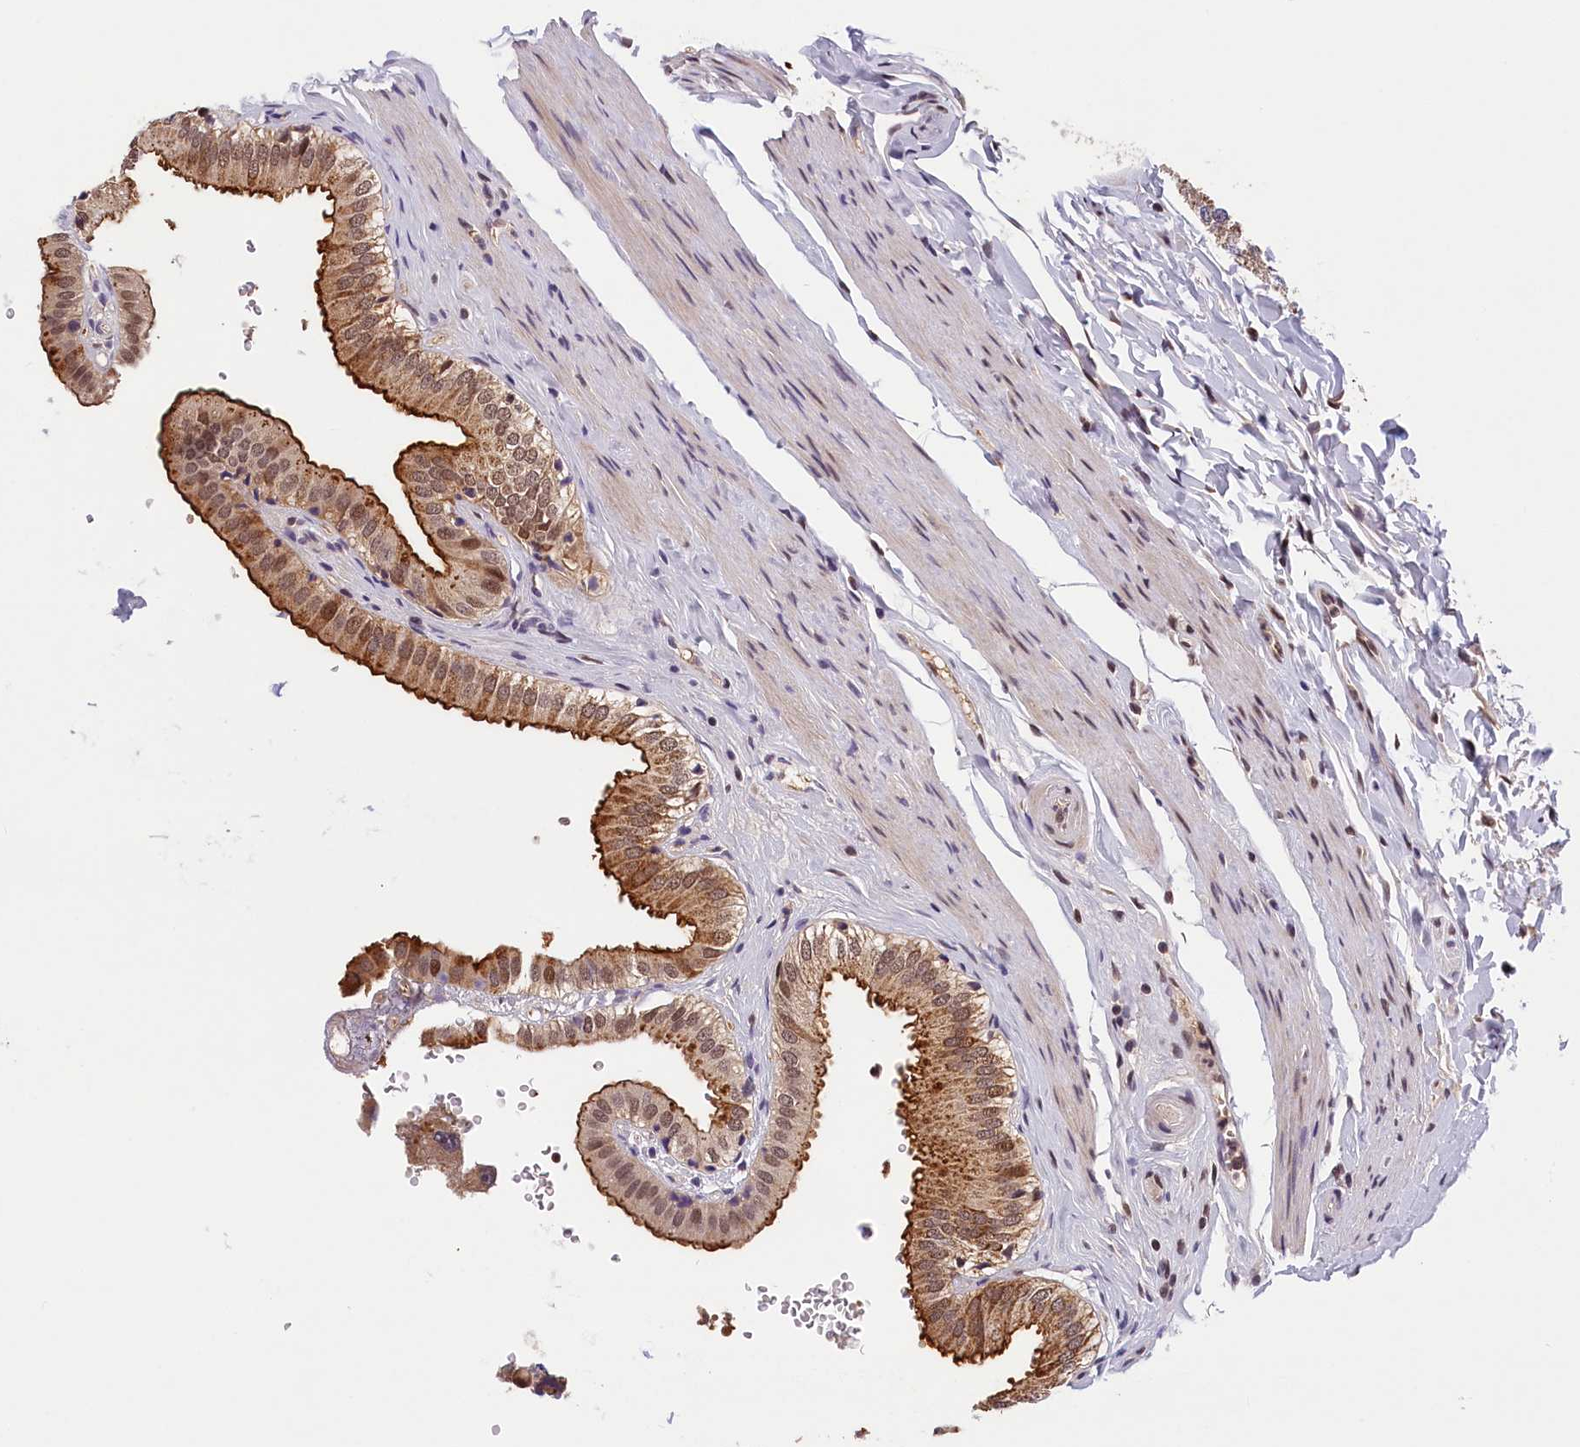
{"staining": {"intensity": "strong", "quantity": ">75%", "location": "cytoplasmic/membranous,nuclear"}, "tissue": "gallbladder", "cell_type": "Glandular cells", "image_type": "normal", "snomed": [{"axis": "morphology", "description": "Normal tissue, NOS"}, {"axis": "topography", "description": "Gallbladder"}], "caption": "Human gallbladder stained with a protein marker reveals strong staining in glandular cells.", "gene": "KCNK6", "patient": {"sex": "female", "age": 61}}